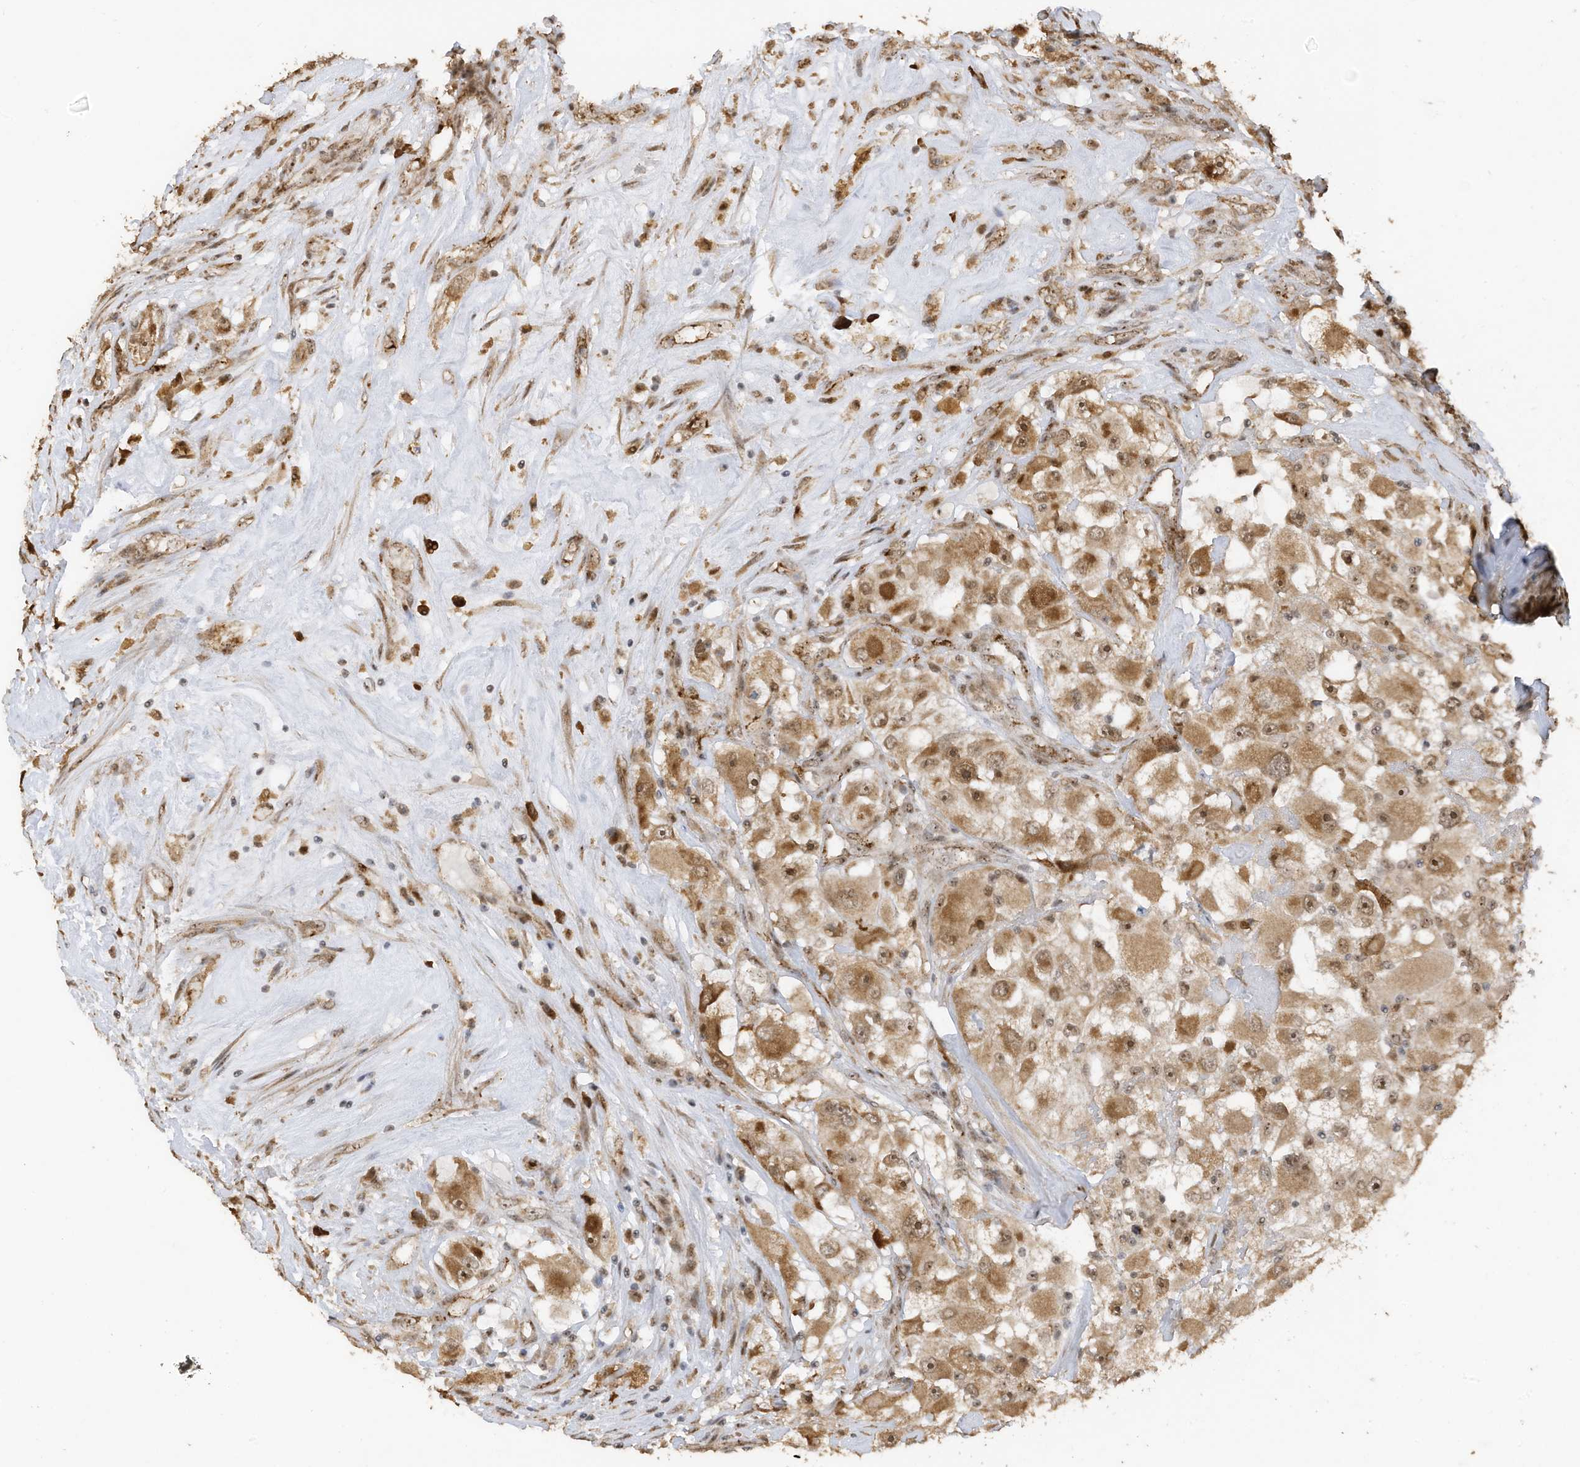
{"staining": {"intensity": "moderate", "quantity": ">75%", "location": "cytoplasmic/membranous,nuclear"}, "tissue": "renal cancer", "cell_type": "Tumor cells", "image_type": "cancer", "snomed": [{"axis": "morphology", "description": "Adenocarcinoma, NOS"}, {"axis": "topography", "description": "Kidney"}], "caption": "Immunohistochemical staining of renal cancer shows medium levels of moderate cytoplasmic/membranous and nuclear protein staining in approximately >75% of tumor cells.", "gene": "ERLEC1", "patient": {"sex": "female", "age": 52}}